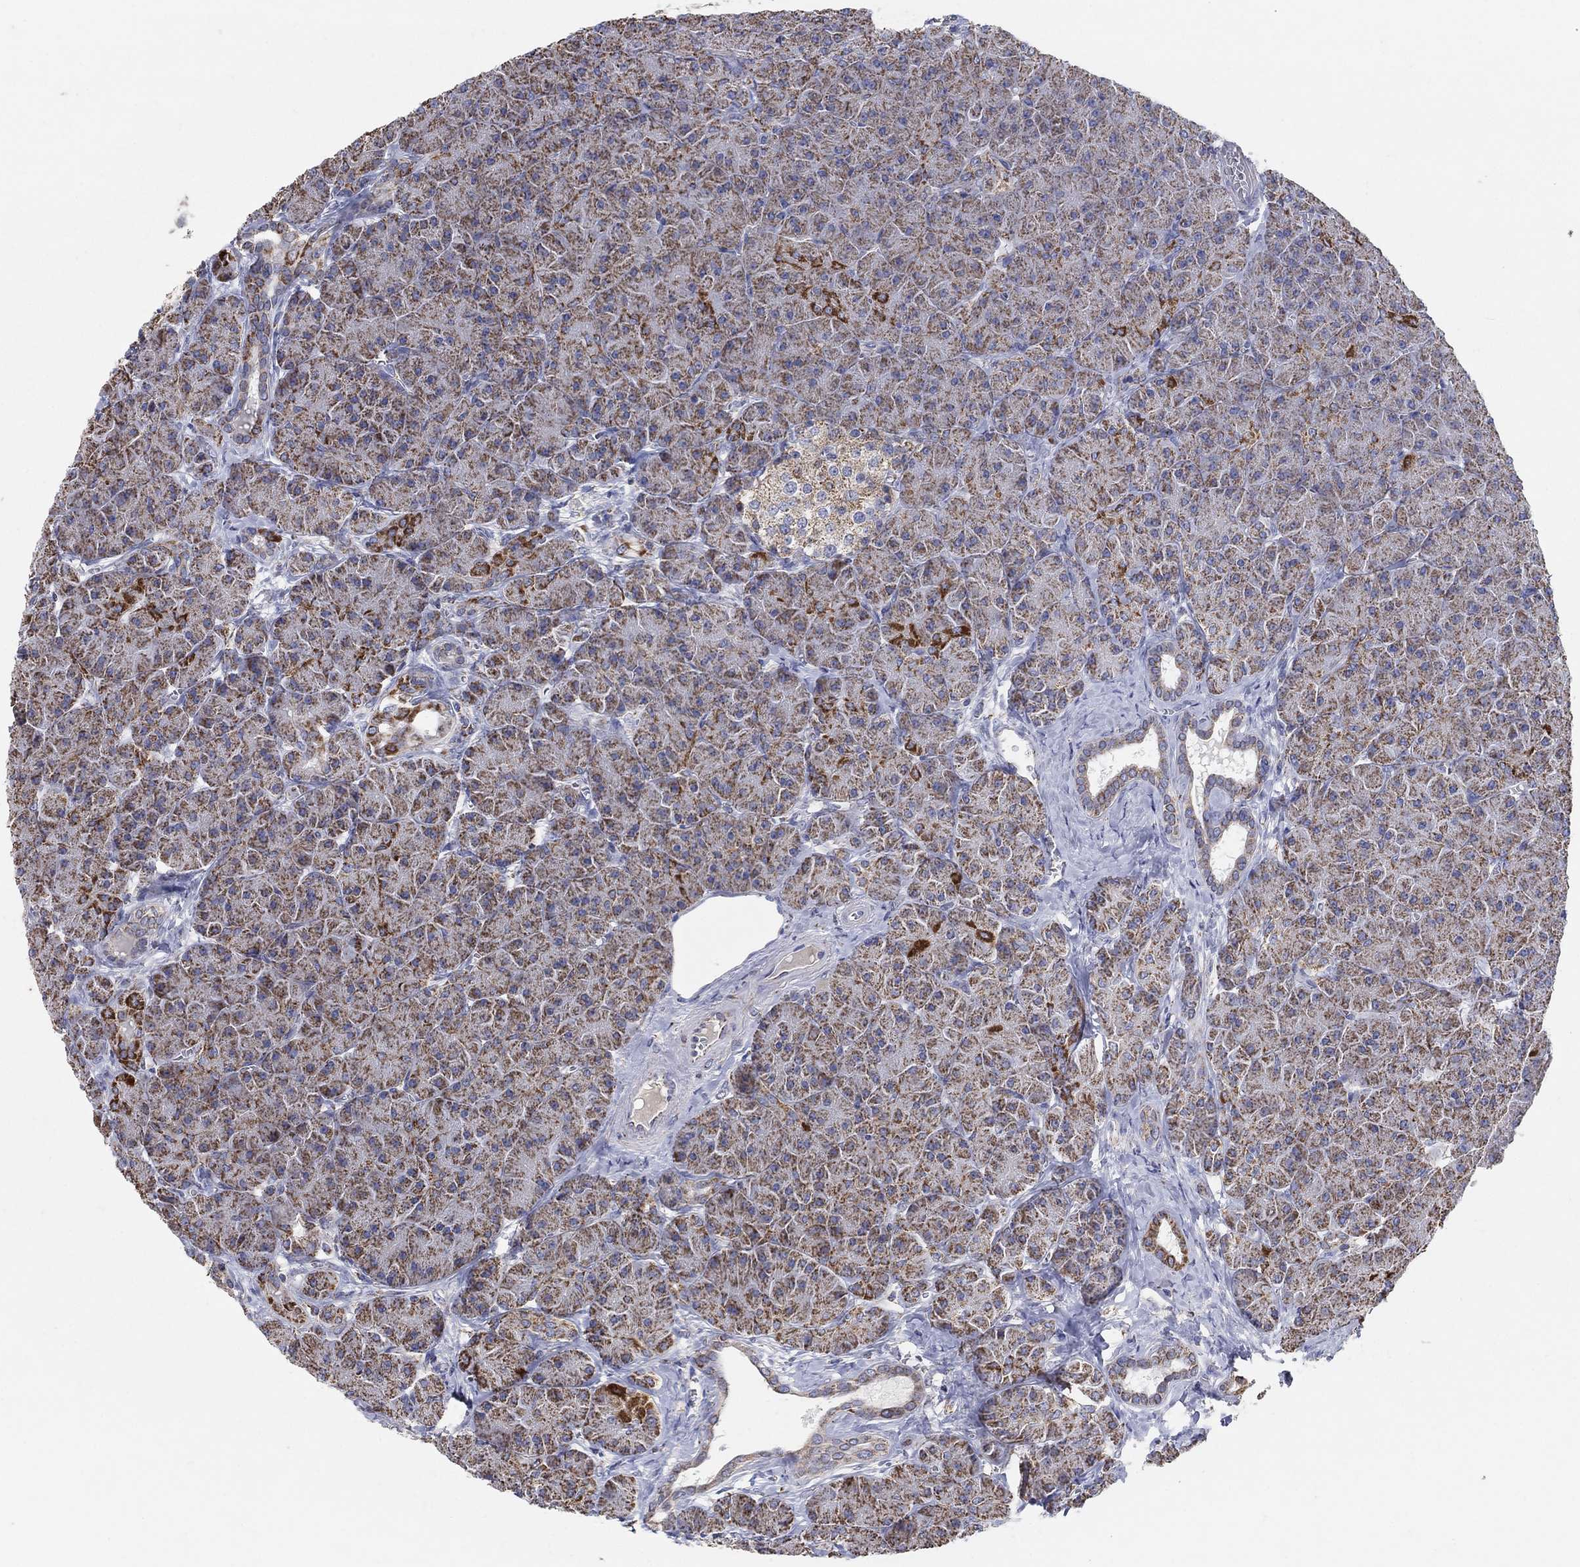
{"staining": {"intensity": "strong", "quantity": "<25%", "location": "cytoplasmic/membranous"}, "tissue": "pancreas", "cell_type": "Exocrine glandular cells", "image_type": "normal", "snomed": [{"axis": "morphology", "description": "Normal tissue, NOS"}, {"axis": "topography", "description": "Pancreas"}], "caption": "Normal pancreas exhibits strong cytoplasmic/membranous positivity in approximately <25% of exocrine glandular cells.", "gene": "C9orf85", "patient": {"sex": "male", "age": 61}}